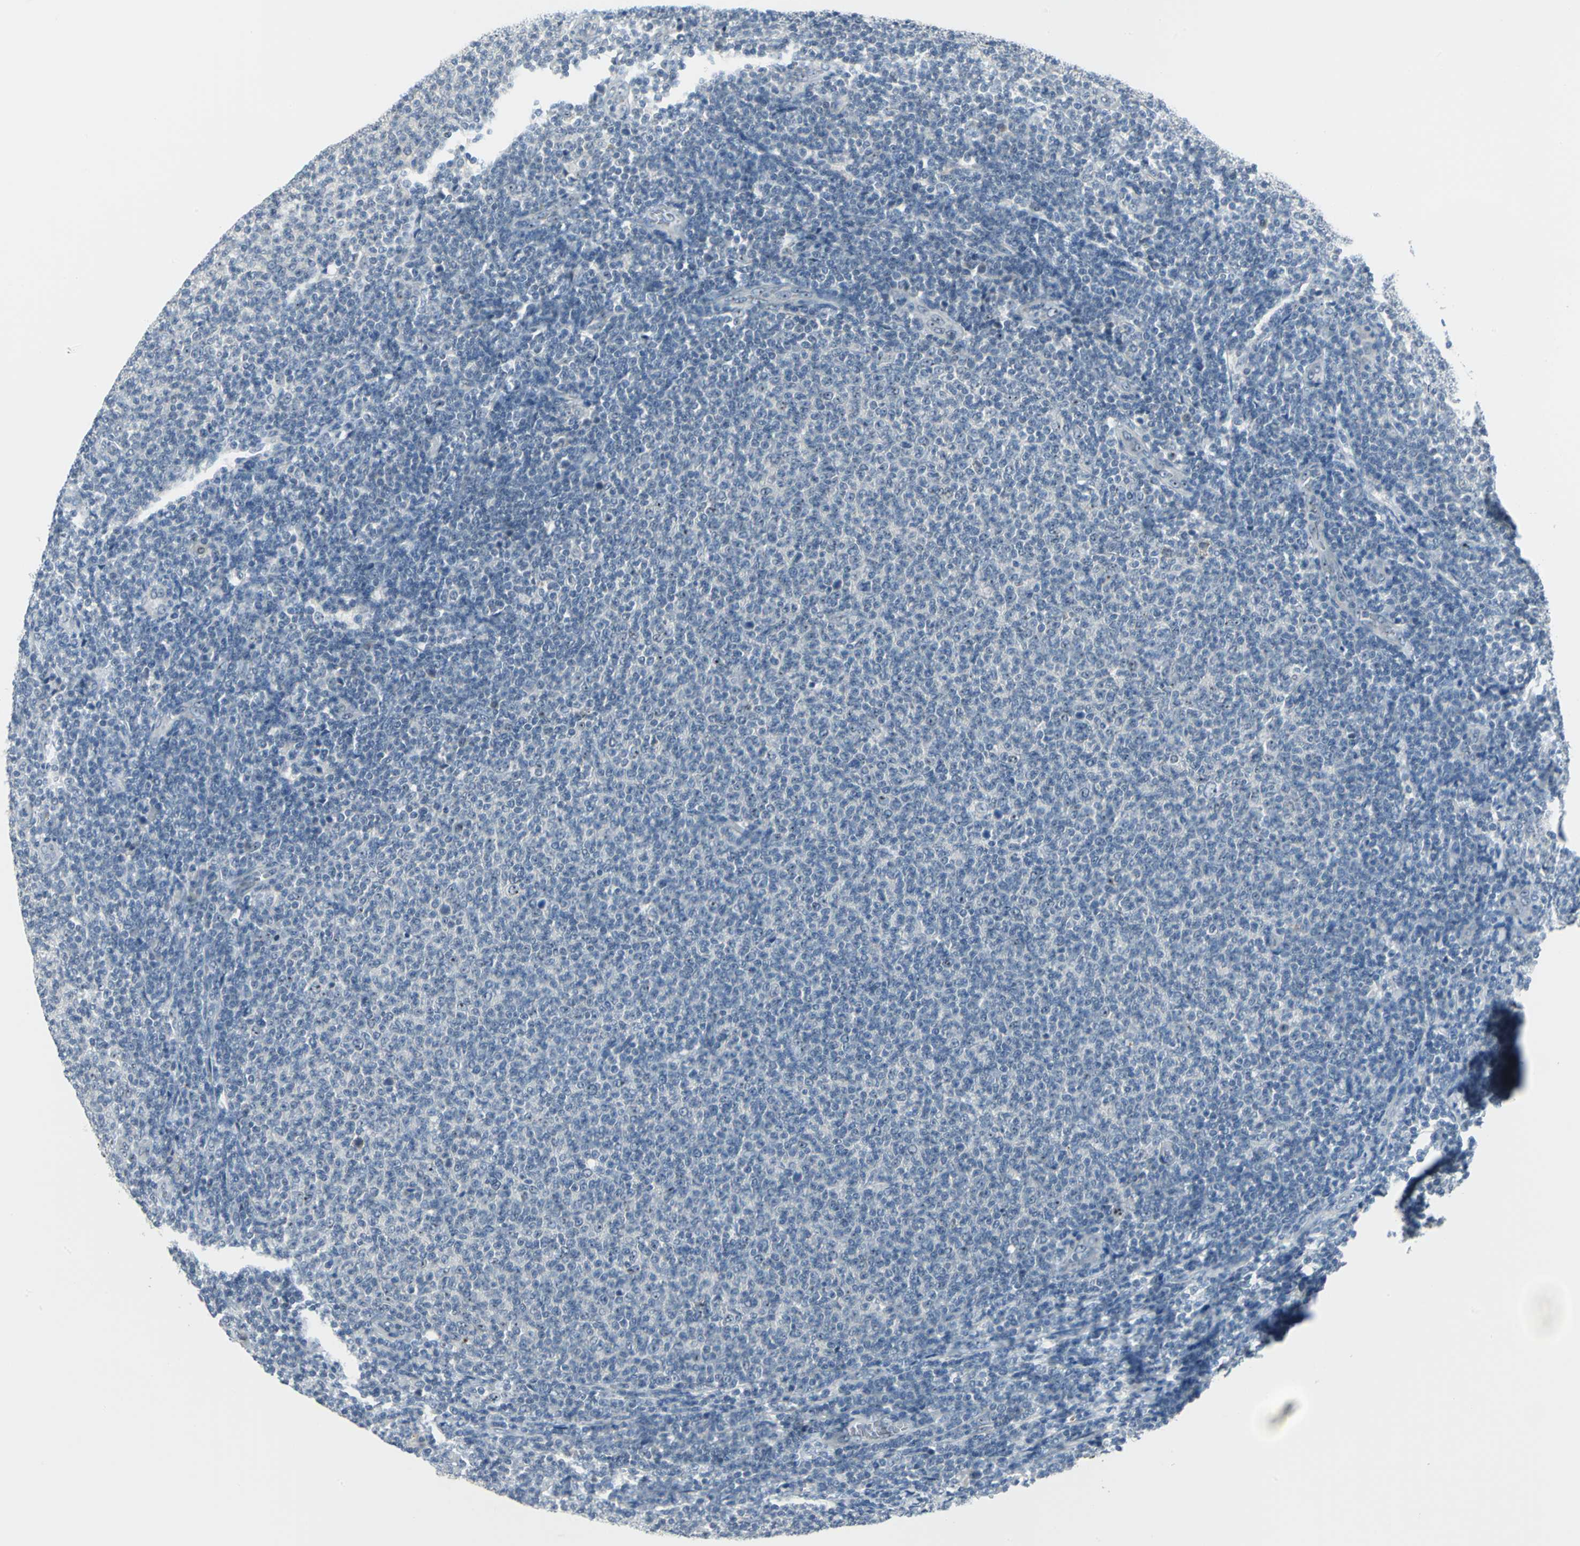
{"staining": {"intensity": "weak", "quantity": "<25%", "location": "nuclear"}, "tissue": "lymphoma", "cell_type": "Tumor cells", "image_type": "cancer", "snomed": [{"axis": "morphology", "description": "Malignant lymphoma, non-Hodgkin's type, Low grade"}, {"axis": "topography", "description": "Lymph node"}], "caption": "Immunohistochemistry micrograph of human lymphoma stained for a protein (brown), which reveals no expression in tumor cells. (Brightfield microscopy of DAB (3,3'-diaminobenzidine) IHC at high magnification).", "gene": "MYBBP1A", "patient": {"sex": "male", "age": 66}}